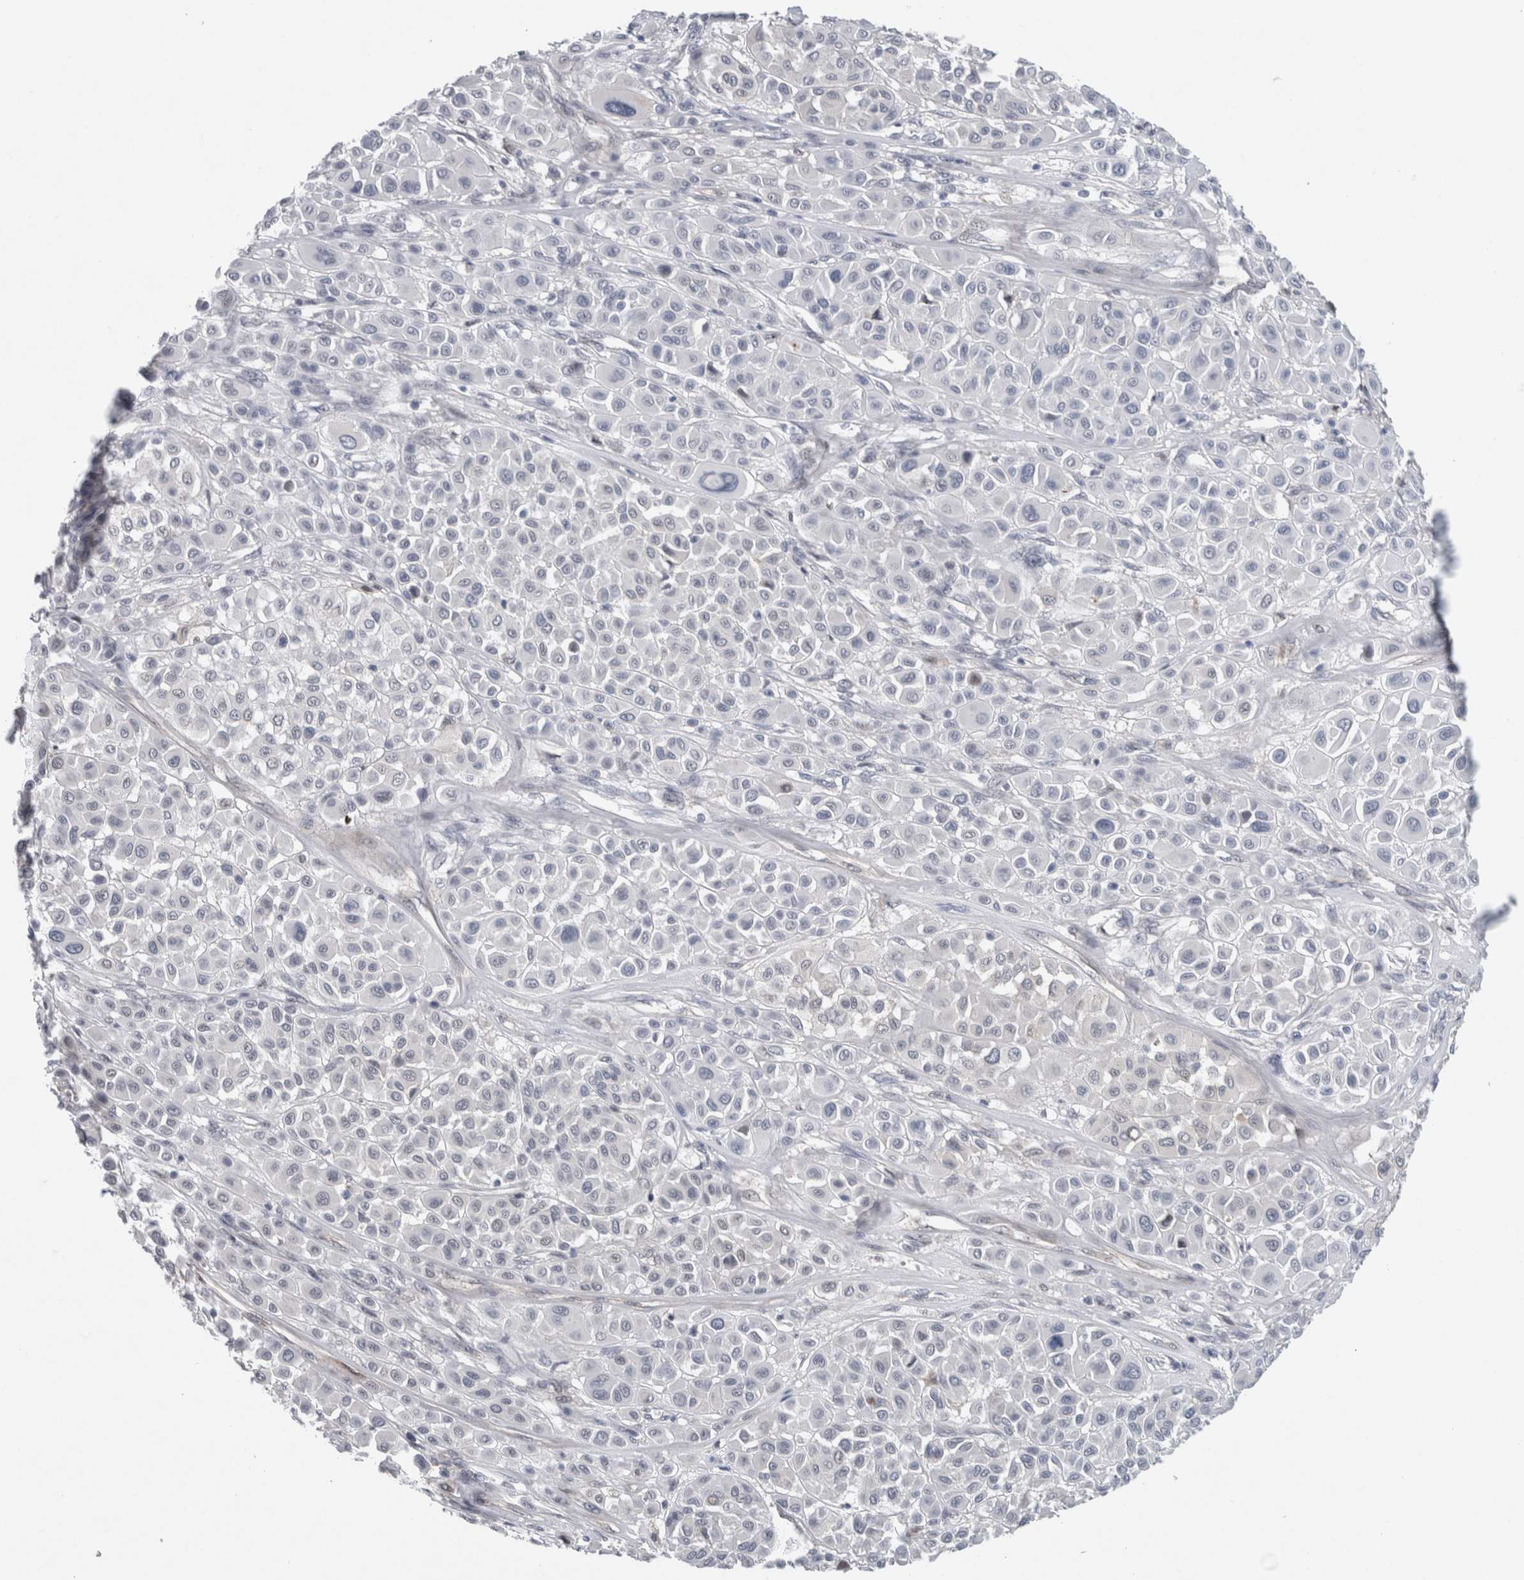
{"staining": {"intensity": "negative", "quantity": "none", "location": "none"}, "tissue": "melanoma", "cell_type": "Tumor cells", "image_type": "cancer", "snomed": [{"axis": "morphology", "description": "Malignant melanoma, Metastatic site"}, {"axis": "topography", "description": "Soft tissue"}], "caption": "DAB (3,3'-diaminobenzidine) immunohistochemical staining of malignant melanoma (metastatic site) shows no significant staining in tumor cells.", "gene": "PRXL2A", "patient": {"sex": "male", "age": 41}}